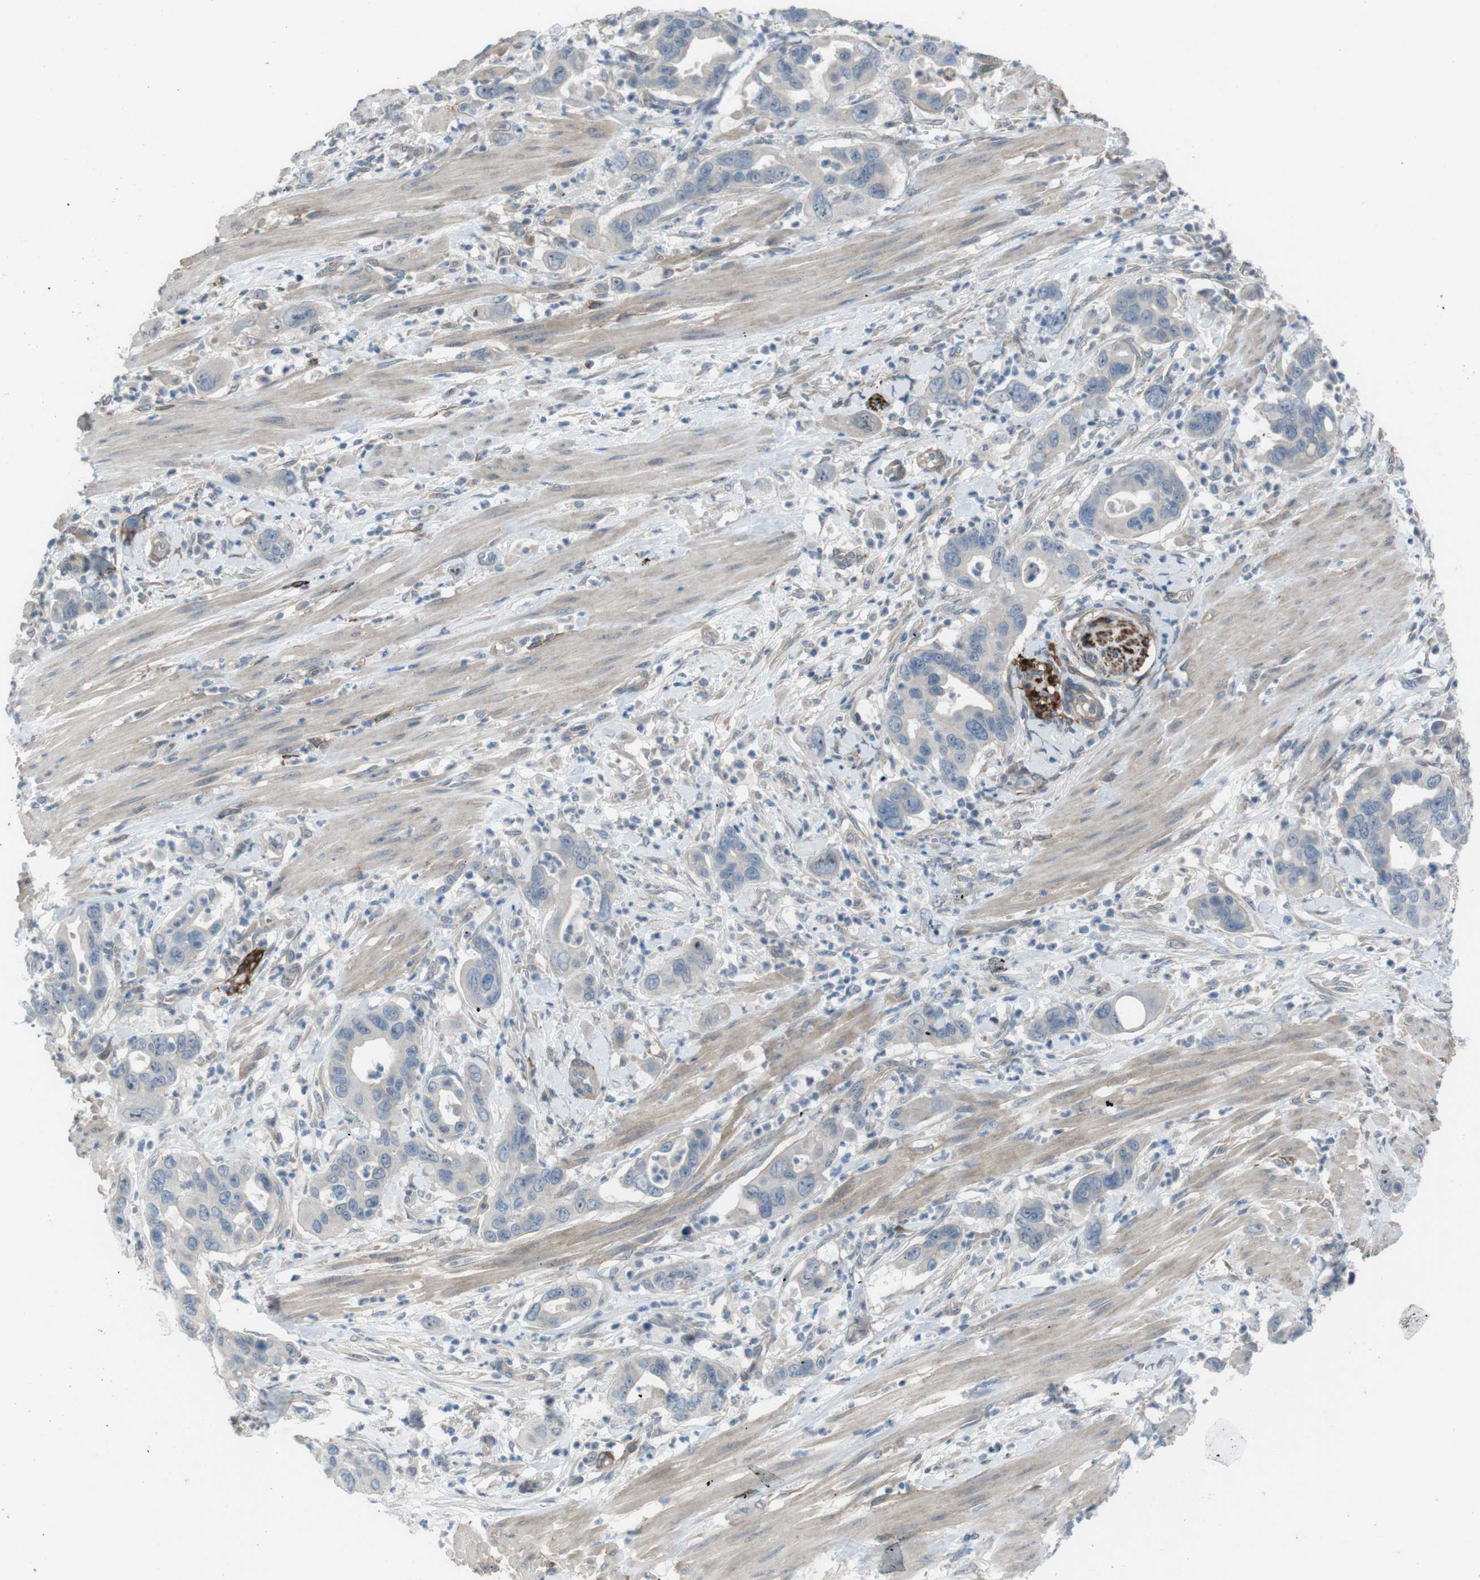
{"staining": {"intensity": "negative", "quantity": "none", "location": "none"}, "tissue": "pancreatic cancer", "cell_type": "Tumor cells", "image_type": "cancer", "snomed": [{"axis": "morphology", "description": "Adenocarcinoma, NOS"}, {"axis": "topography", "description": "Pancreas"}], "caption": "An immunohistochemistry (IHC) photomicrograph of pancreatic cancer is shown. There is no staining in tumor cells of pancreatic cancer.", "gene": "ANK2", "patient": {"sex": "female", "age": 71}}